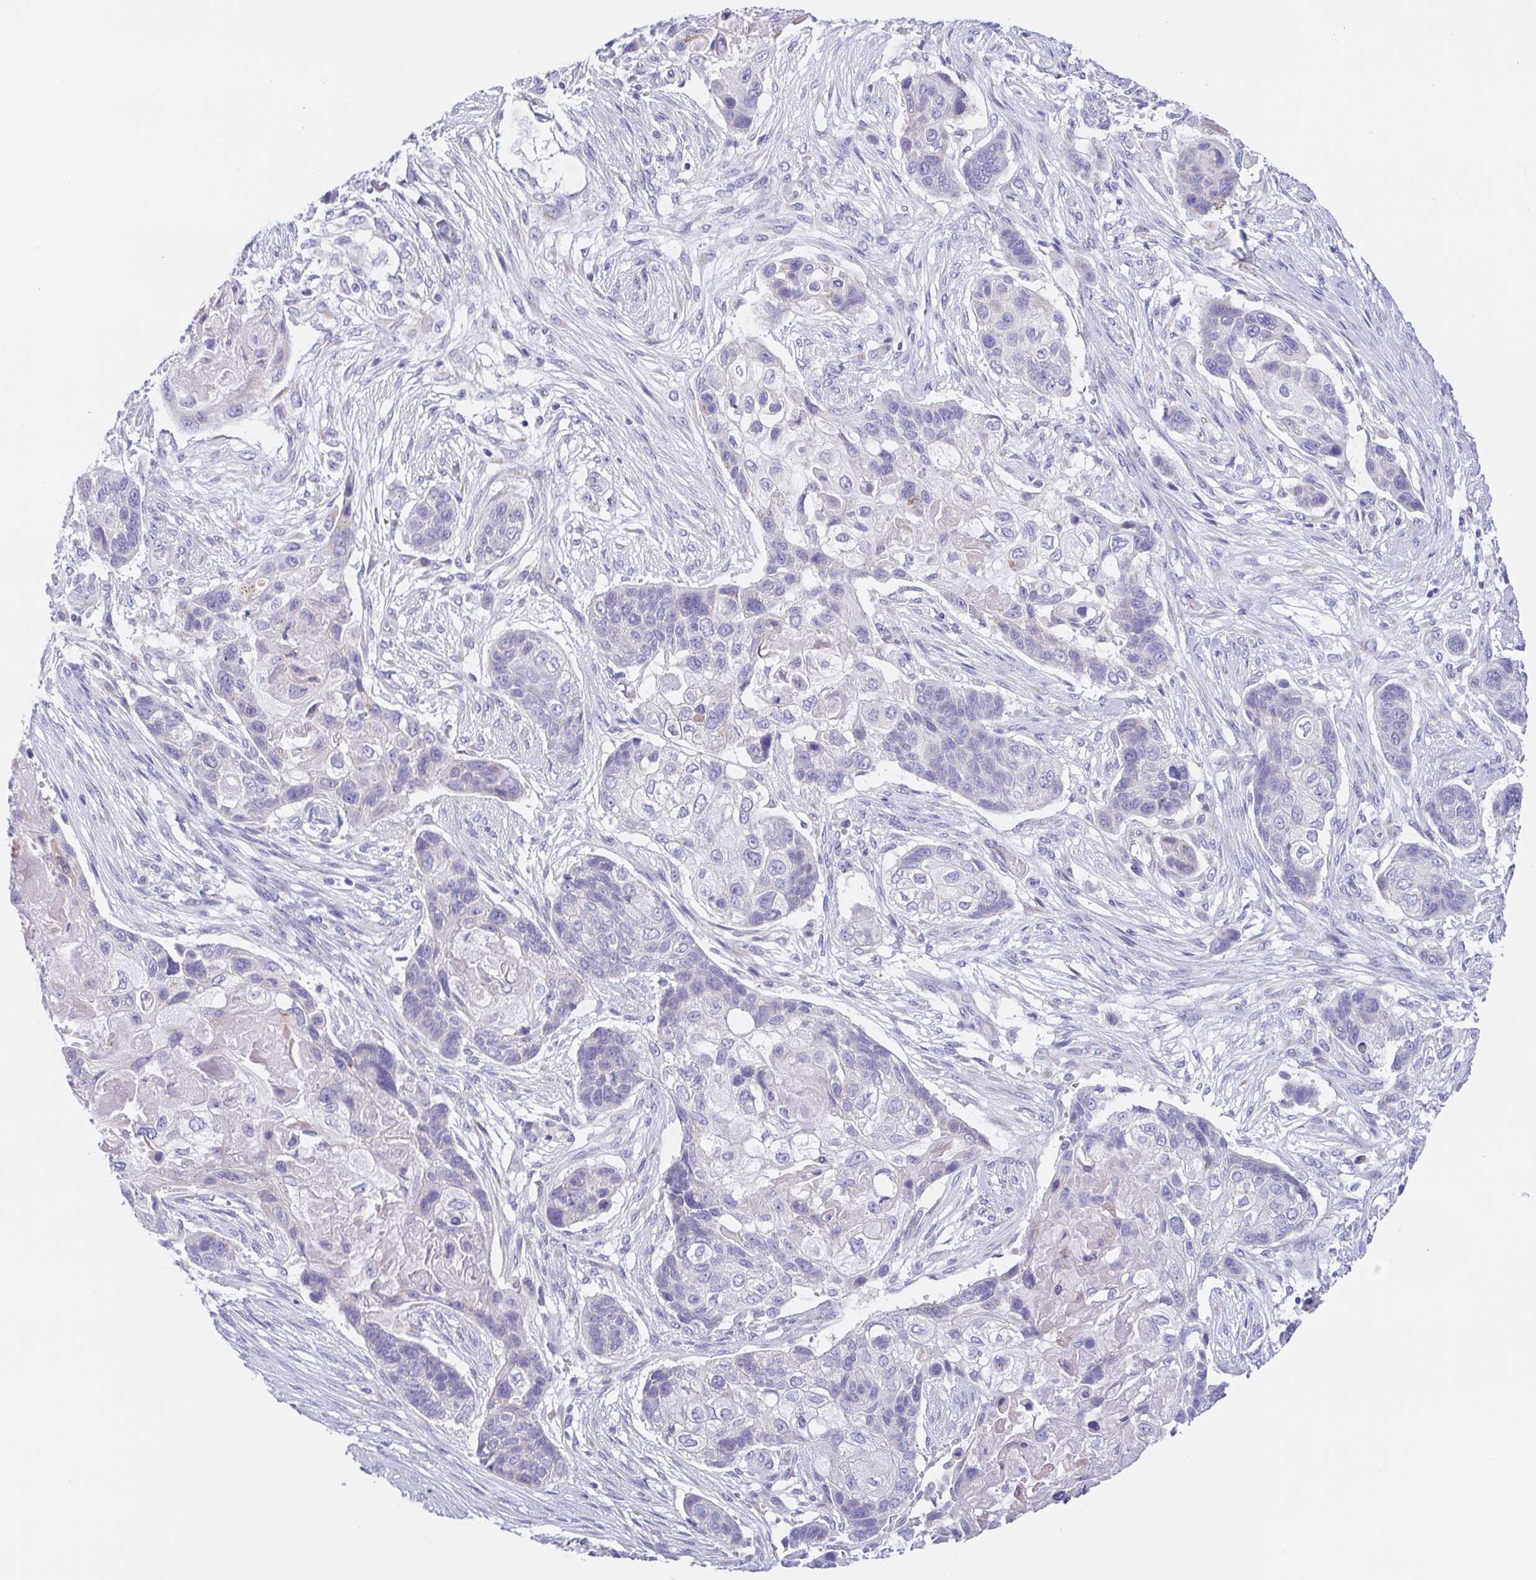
{"staining": {"intensity": "negative", "quantity": "none", "location": "none"}, "tissue": "lung cancer", "cell_type": "Tumor cells", "image_type": "cancer", "snomed": [{"axis": "morphology", "description": "Squamous cell carcinoma, NOS"}, {"axis": "topography", "description": "Lung"}], "caption": "High power microscopy image of an immunohistochemistry (IHC) photomicrograph of lung squamous cell carcinoma, revealing no significant positivity in tumor cells.", "gene": "SCG3", "patient": {"sex": "male", "age": 69}}